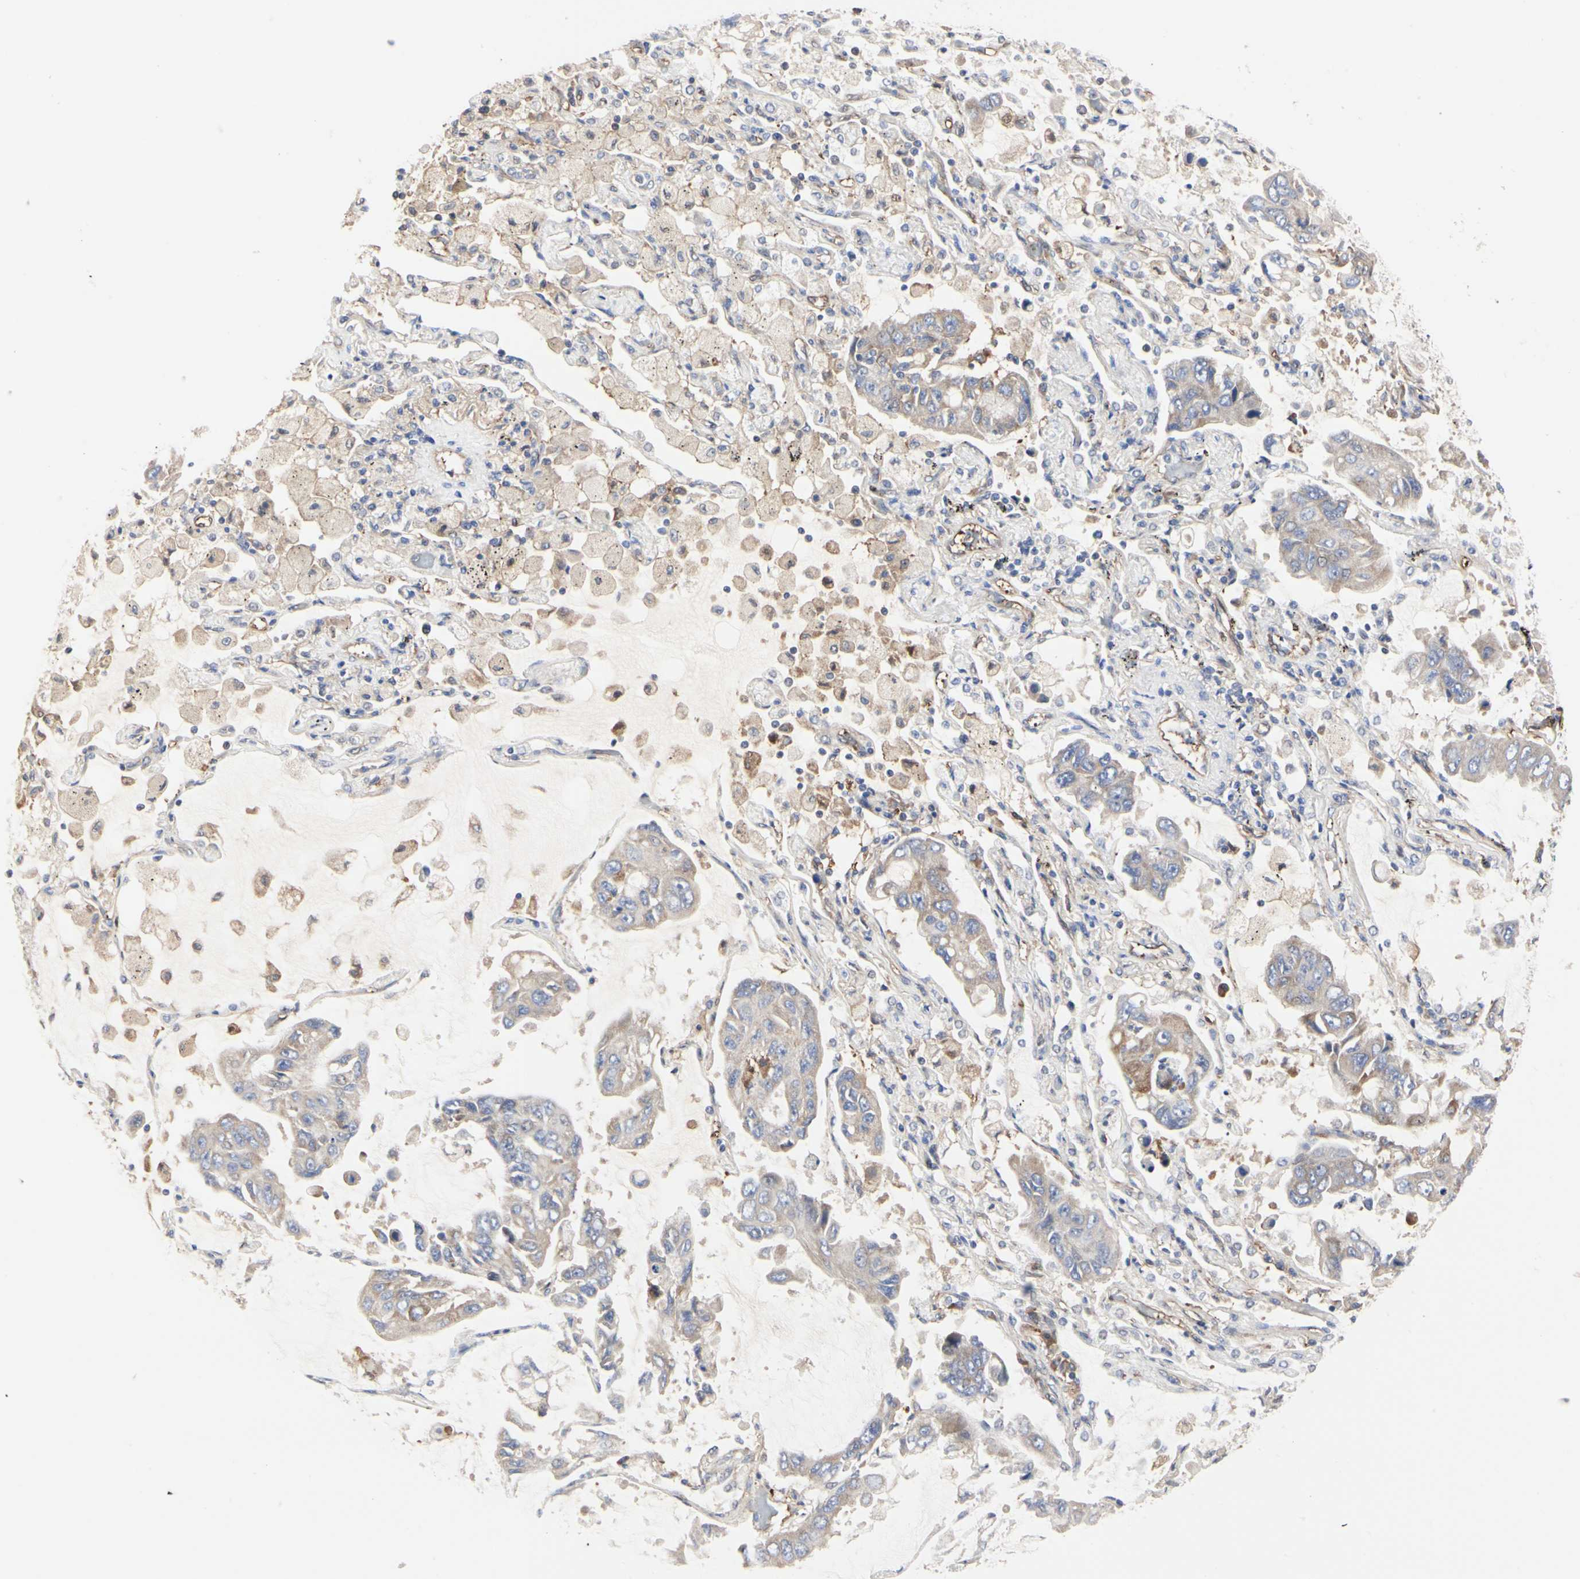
{"staining": {"intensity": "weak", "quantity": ">75%", "location": "cytoplasmic/membranous"}, "tissue": "lung cancer", "cell_type": "Tumor cells", "image_type": "cancer", "snomed": [{"axis": "morphology", "description": "Adenocarcinoma, NOS"}, {"axis": "topography", "description": "Lung"}], "caption": "Brown immunohistochemical staining in lung cancer shows weak cytoplasmic/membranous expression in approximately >75% of tumor cells. (IHC, brightfield microscopy, high magnification).", "gene": "C3orf52", "patient": {"sex": "male", "age": 64}}